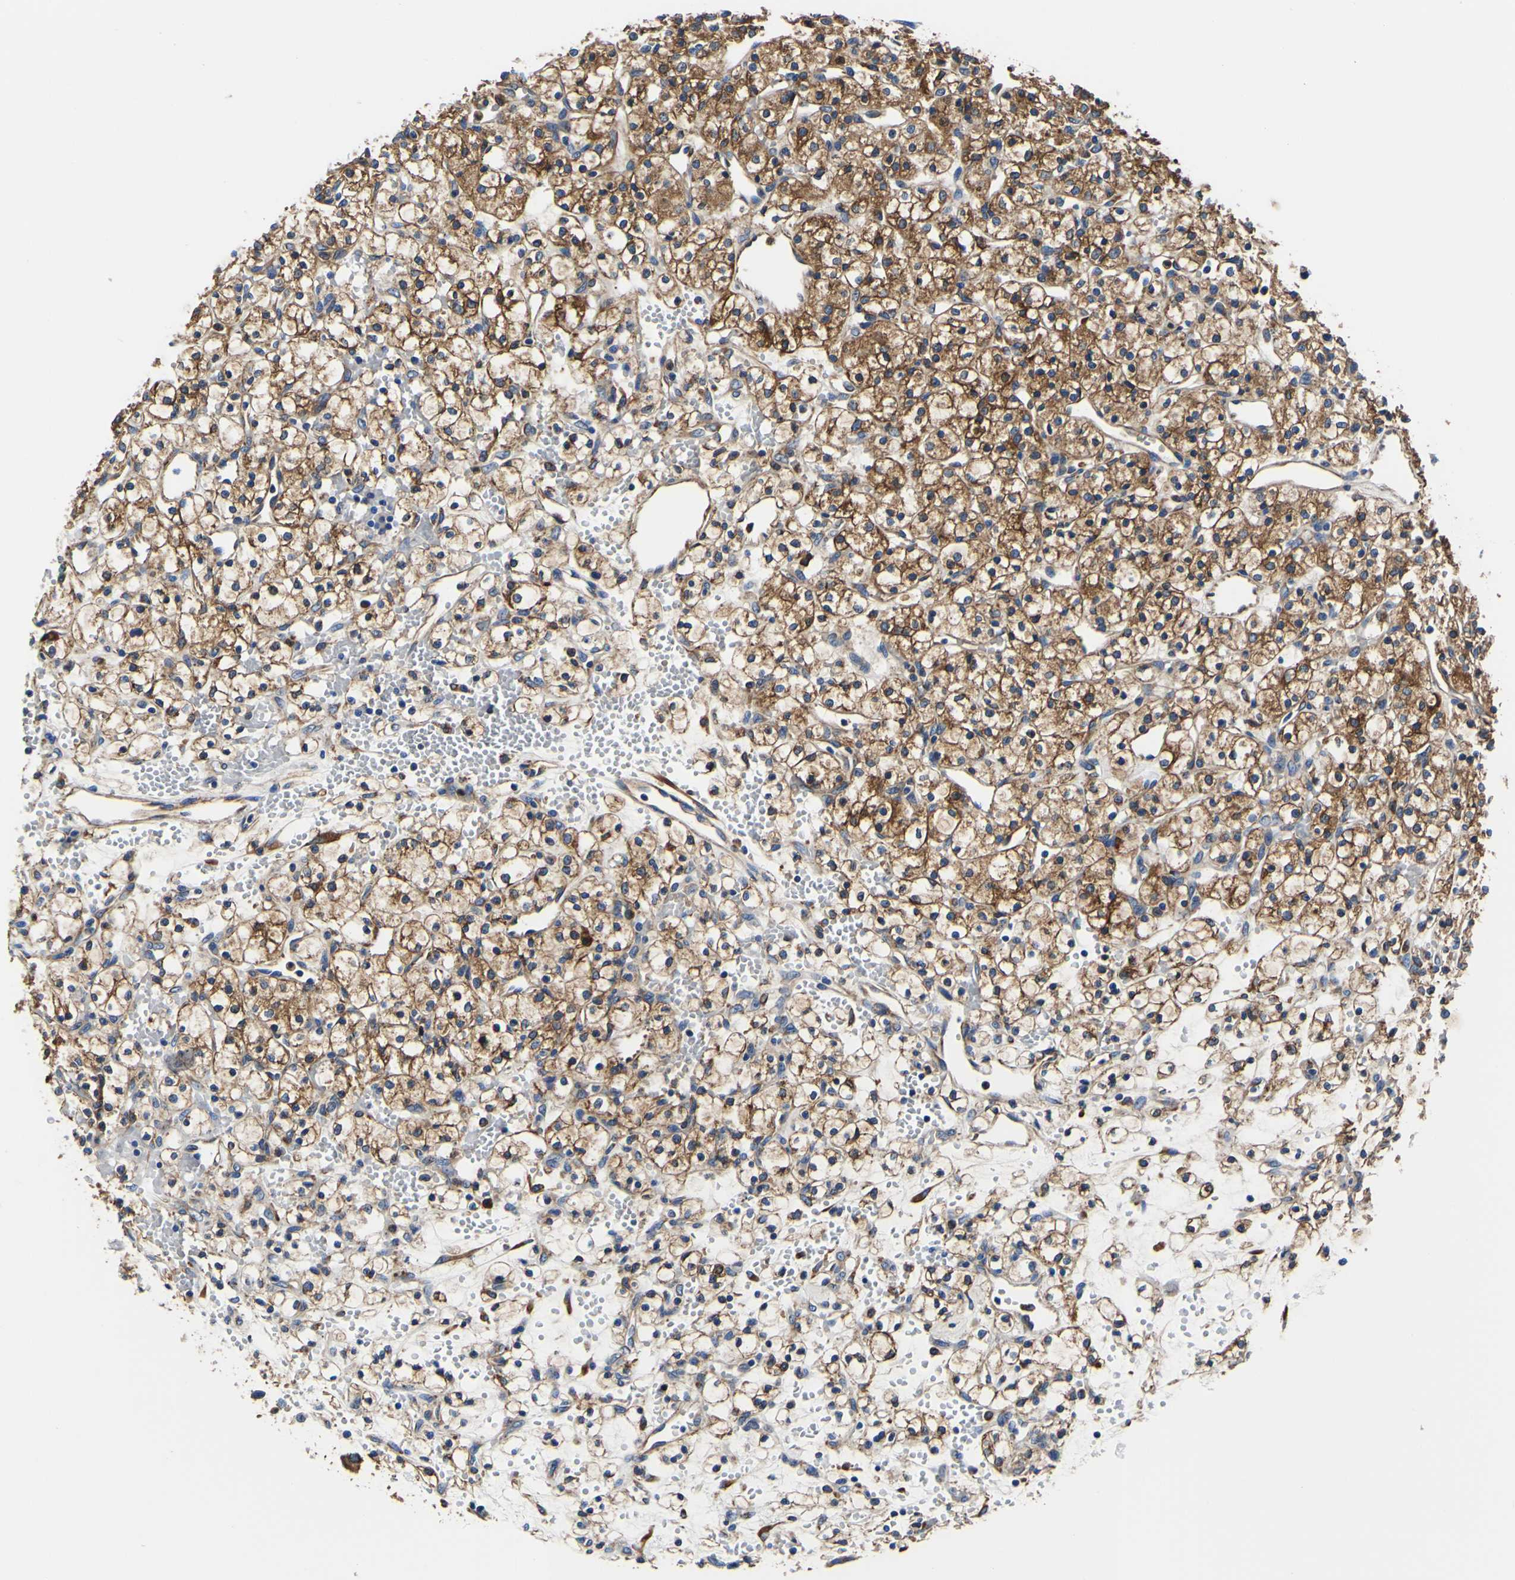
{"staining": {"intensity": "strong", "quantity": "25%-75%", "location": "cytoplasmic/membranous"}, "tissue": "renal cancer", "cell_type": "Tumor cells", "image_type": "cancer", "snomed": [{"axis": "morphology", "description": "Adenocarcinoma, NOS"}, {"axis": "topography", "description": "Kidney"}], "caption": "The photomicrograph displays immunohistochemical staining of renal adenocarcinoma. There is strong cytoplasmic/membranous expression is present in approximately 25%-75% of tumor cells. (Stains: DAB in brown, nuclei in blue, Microscopy: brightfield microscopy at high magnification).", "gene": "P4HB", "patient": {"sex": "female", "age": 60}}